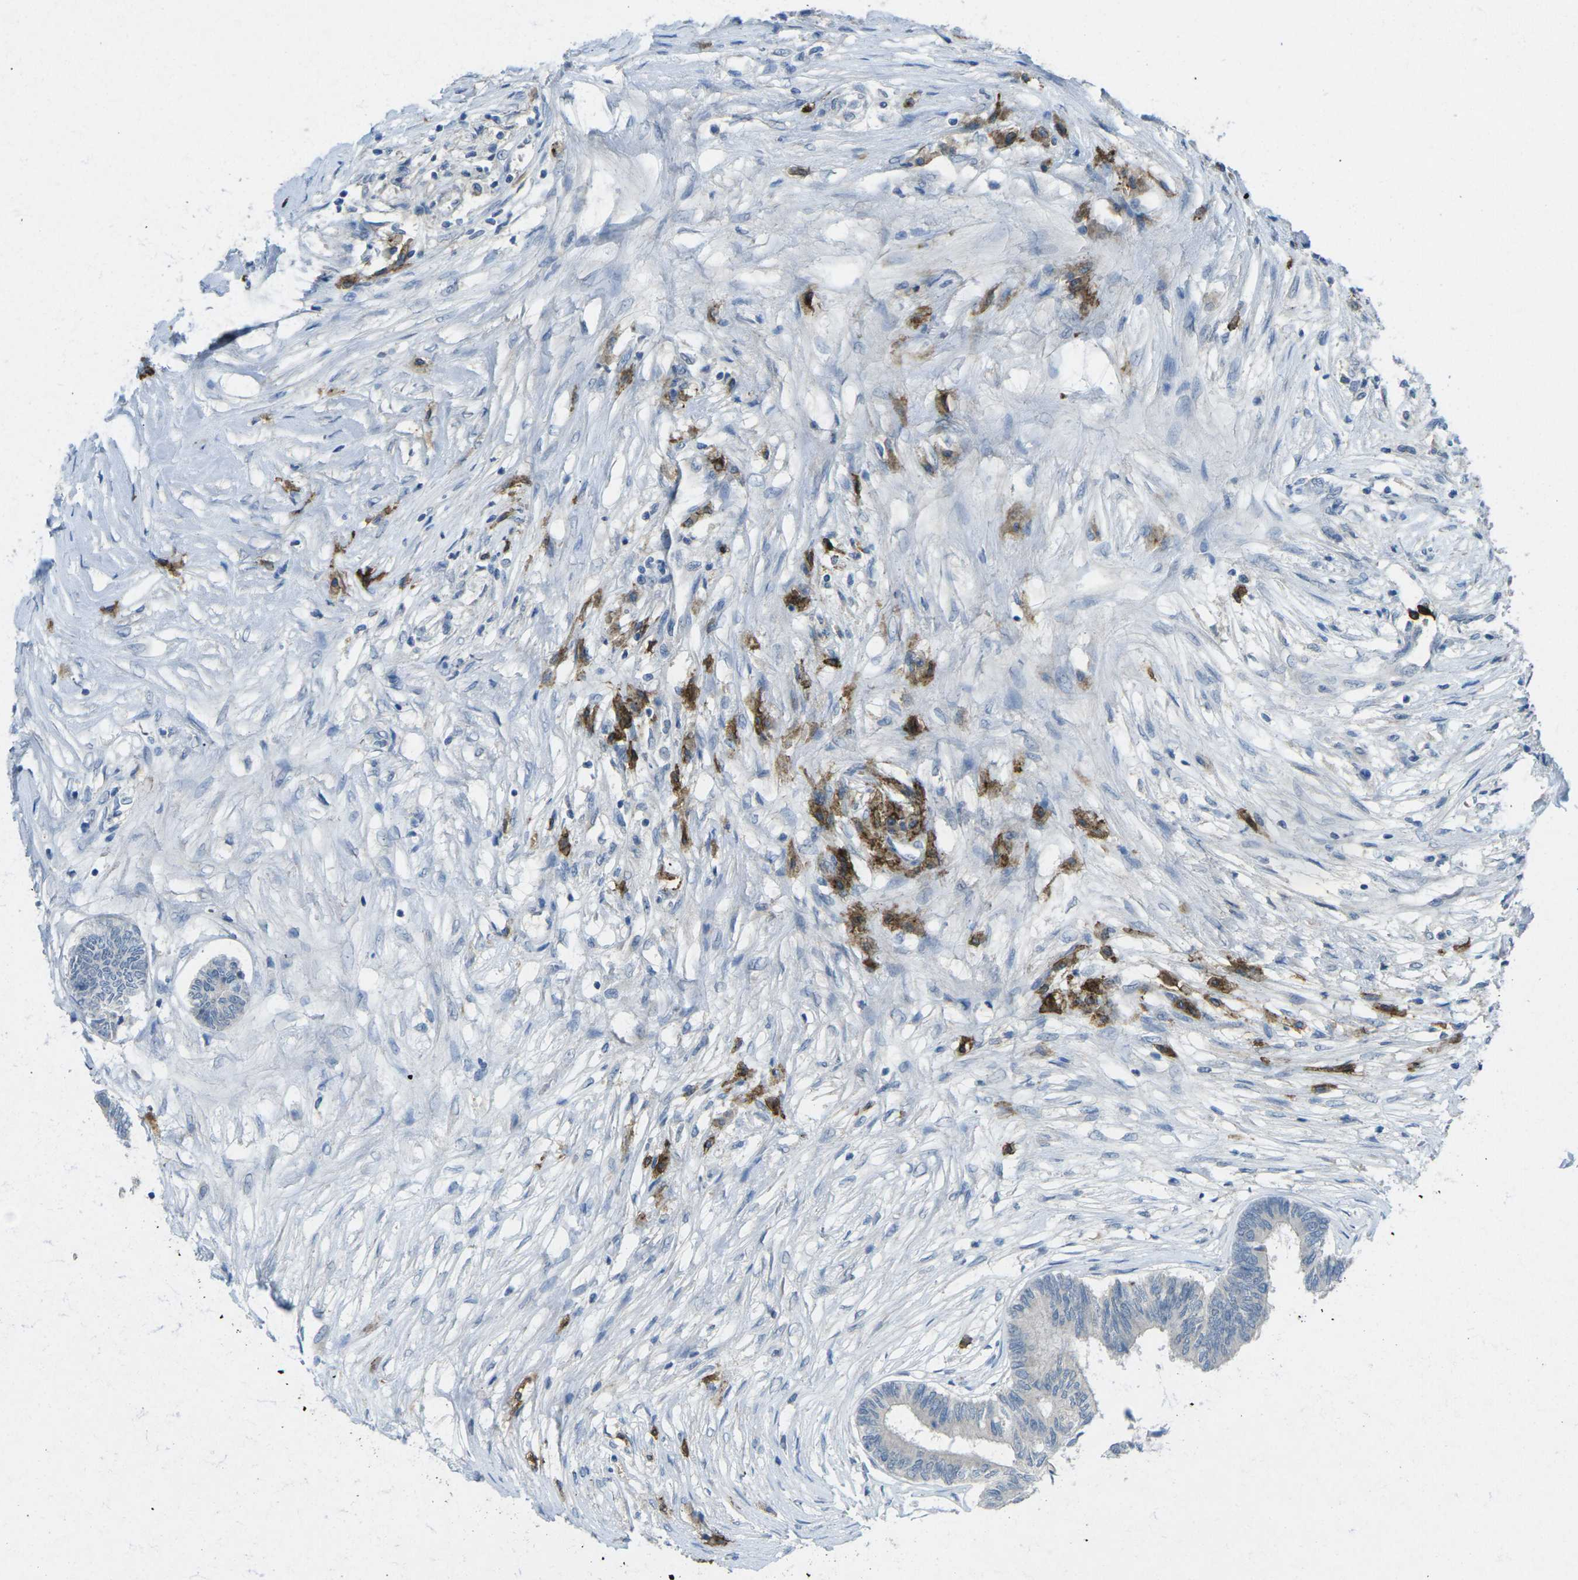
{"staining": {"intensity": "negative", "quantity": "none", "location": "none"}, "tissue": "colorectal cancer", "cell_type": "Tumor cells", "image_type": "cancer", "snomed": [{"axis": "morphology", "description": "Adenocarcinoma, NOS"}, {"axis": "topography", "description": "Rectum"}], "caption": "Colorectal cancer (adenocarcinoma) was stained to show a protein in brown. There is no significant staining in tumor cells. (Immunohistochemistry, brightfield microscopy, high magnification).", "gene": "CD19", "patient": {"sex": "male", "age": 63}}